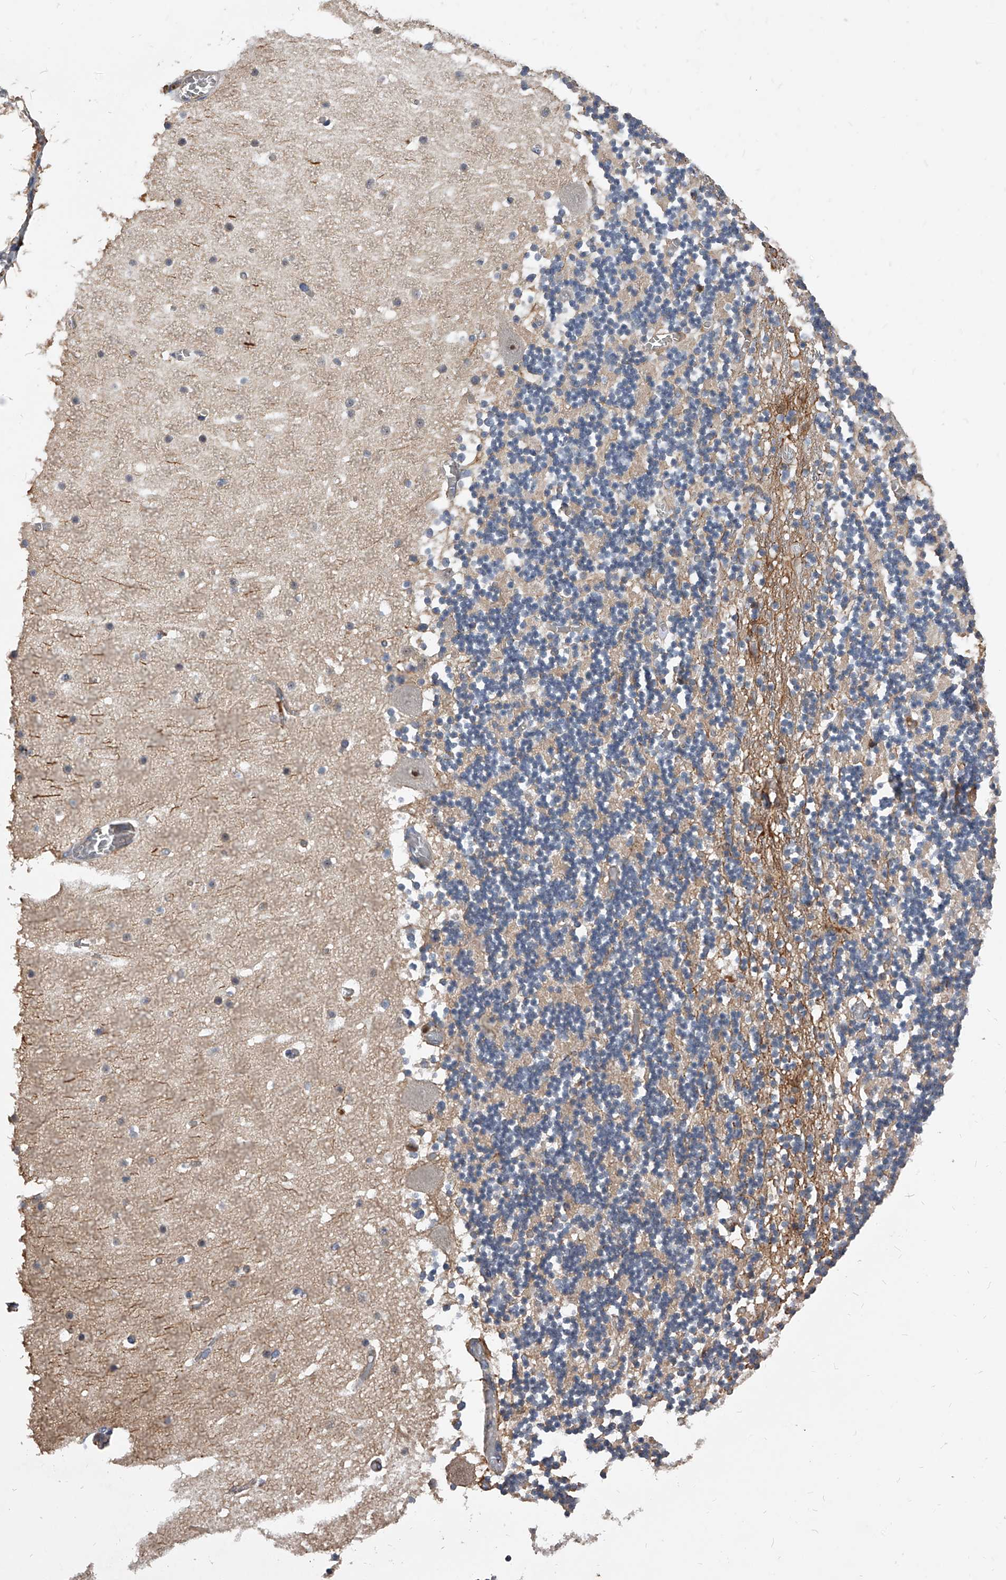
{"staining": {"intensity": "weak", "quantity": "25%-75%", "location": "cytoplasmic/membranous"}, "tissue": "cerebellum", "cell_type": "Cells in granular layer", "image_type": "normal", "snomed": [{"axis": "morphology", "description": "Normal tissue, NOS"}, {"axis": "topography", "description": "Cerebellum"}], "caption": "Protein expression analysis of benign human cerebellum reveals weak cytoplasmic/membranous staining in about 25%-75% of cells in granular layer.", "gene": "ZNF25", "patient": {"sex": "female", "age": 28}}